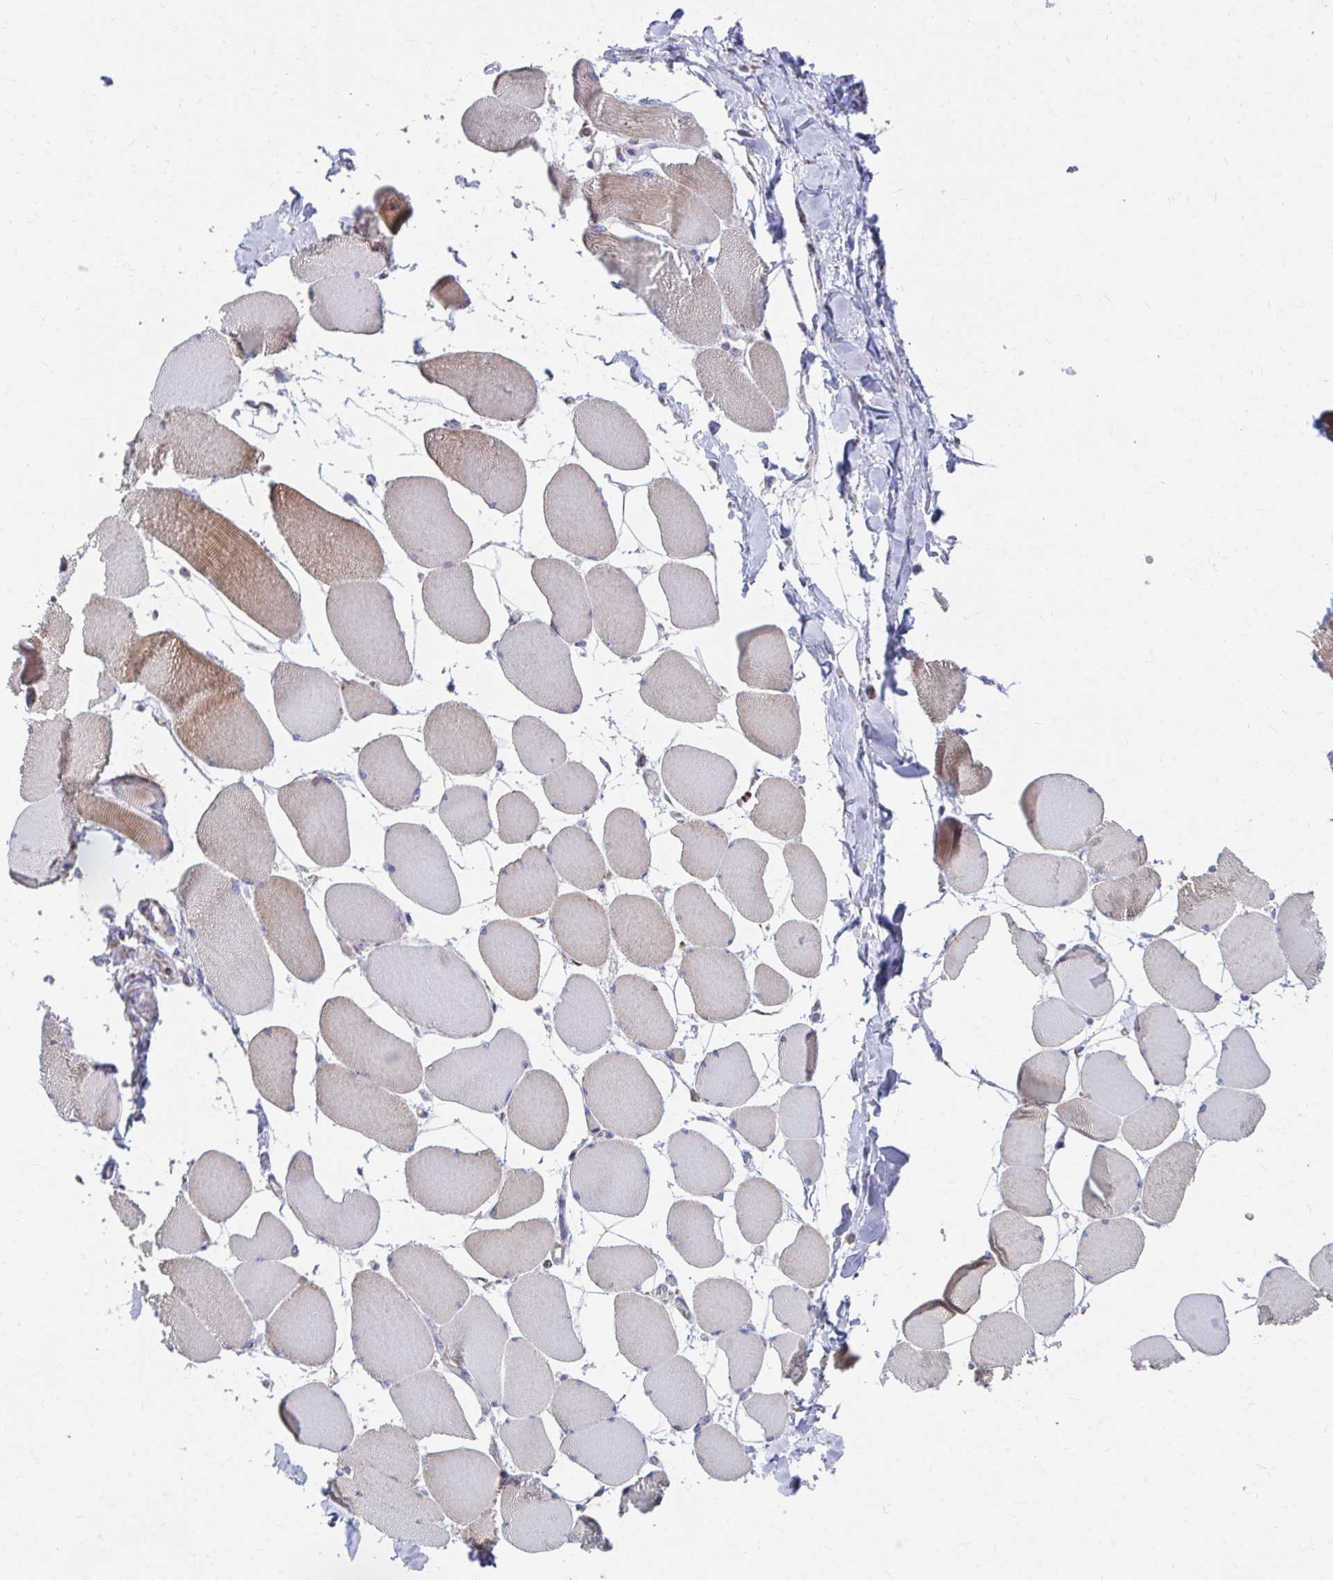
{"staining": {"intensity": "moderate", "quantity": "25%-75%", "location": "cytoplasmic/membranous"}, "tissue": "skeletal muscle", "cell_type": "Myocytes", "image_type": "normal", "snomed": [{"axis": "morphology", "description": "Normal tissue, NOS"}, {"axis": "topography", "description": "Skeletal muscle"}], "caption": "Skeletal muscle stained with immunohistochemistry (IHC) displays moderate cytoplasmic/membranous staining in approximately 25%-75% of myocytes. Nuclei are stained in blue.", "gene": "RCC1L", "patient": {"sex": "female", "age": 75}}